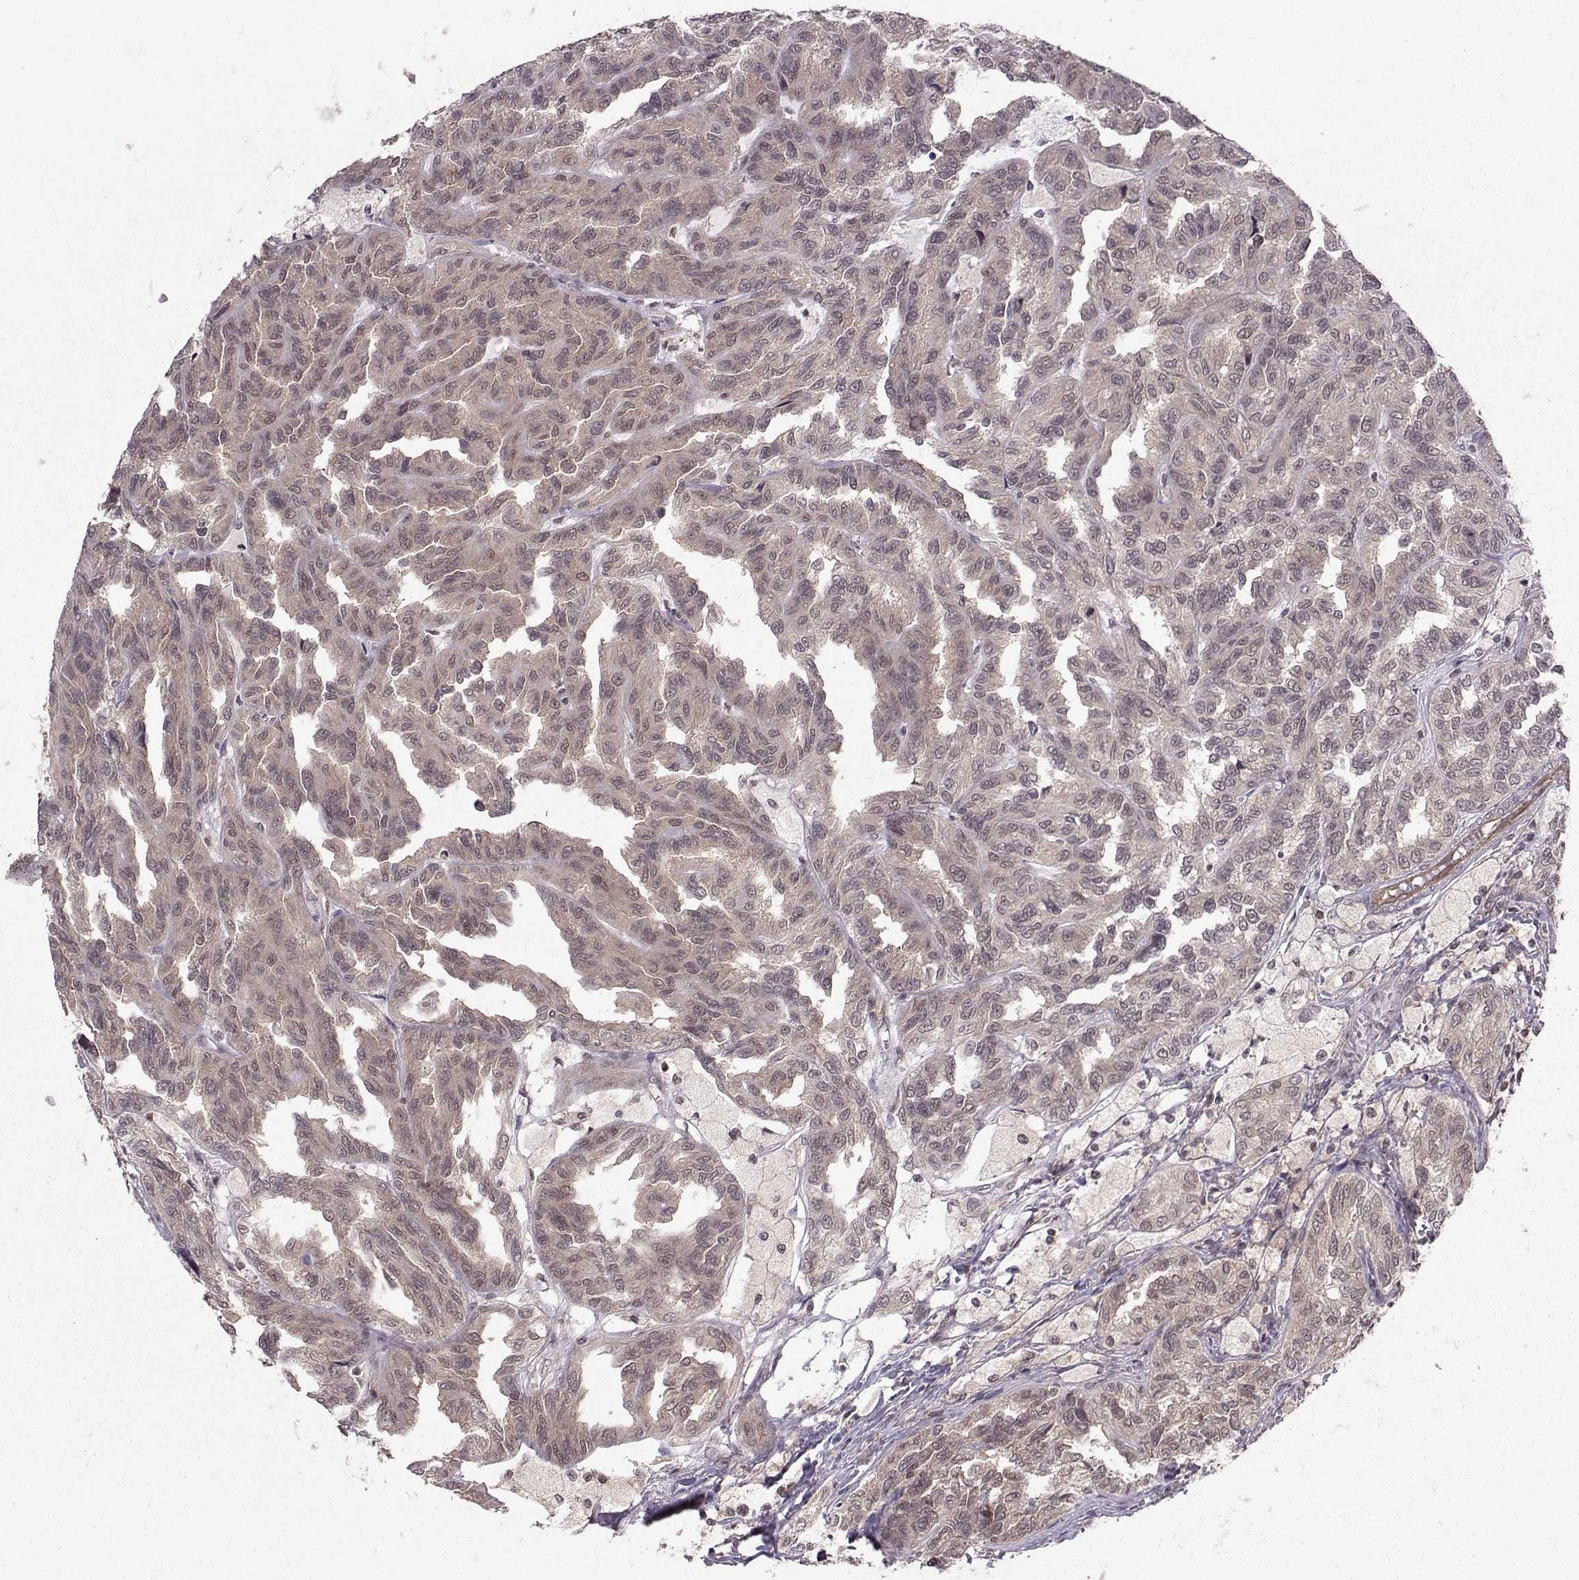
{"staining": {"intensity": "weak", "quantity": "<25%", "location": "cytoplasmic/membranous,nuclear"}, "tissue": "renal cancer", "cell_type": "Tumor cells", "image_type": "cancer", "snomed": [{"axis": "morphology", "description": "Adenocarcinoma, NOS"}, {"axis": "topography", "description": "Kidney"}], "caption": "DAB (3,3'-diaminobenzidine) immunohistochemical staining of renal cancer (adenocarcinoma) reveals no significant expression in tumor cells.", "gene": "PPP2R2A", "patient": {"sex": "male", "age": 79}}